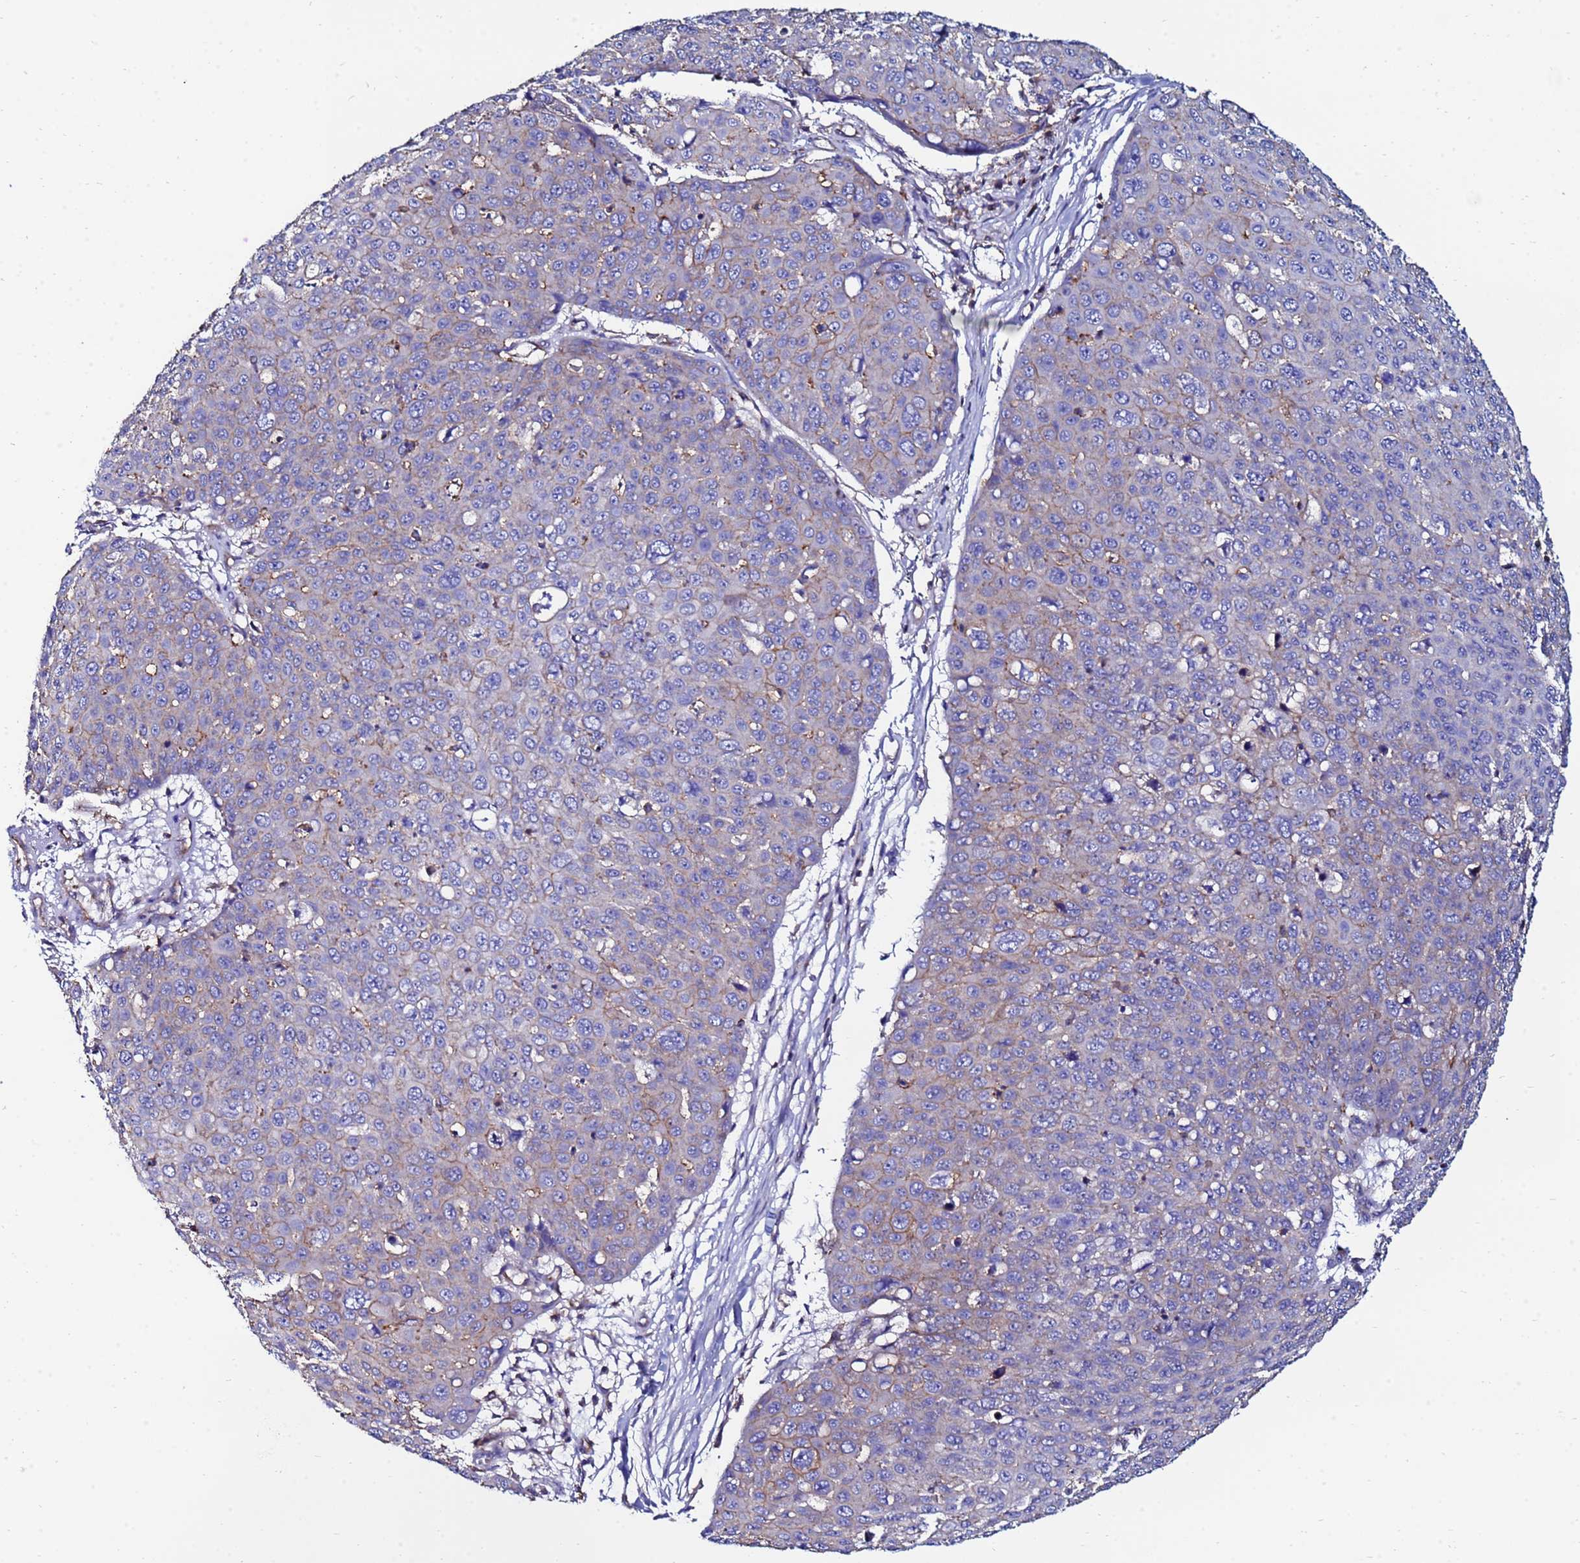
{"staining": {"intensity": "weak", "quantity": "<25%", "location": "cytoplasmic/membranous"}, "tissue": "skin cancer", "cell_type": "Tumor cells", "image_type": "cancer", "snomed": [{"axis": "morphology", "description": "Squamous cell carcinoma, NOS"}, {"axis": "topography", "description": "Skin"}], "caption": "This image is of skin squamous cell carcinoma stained with immunohistochemistry to label a protein in brown with the nuclei are counter-stained blue. There is no positivity in tumor cells.", "gene": "POTEE", "patient": {"sex": "male", "age": 71}}